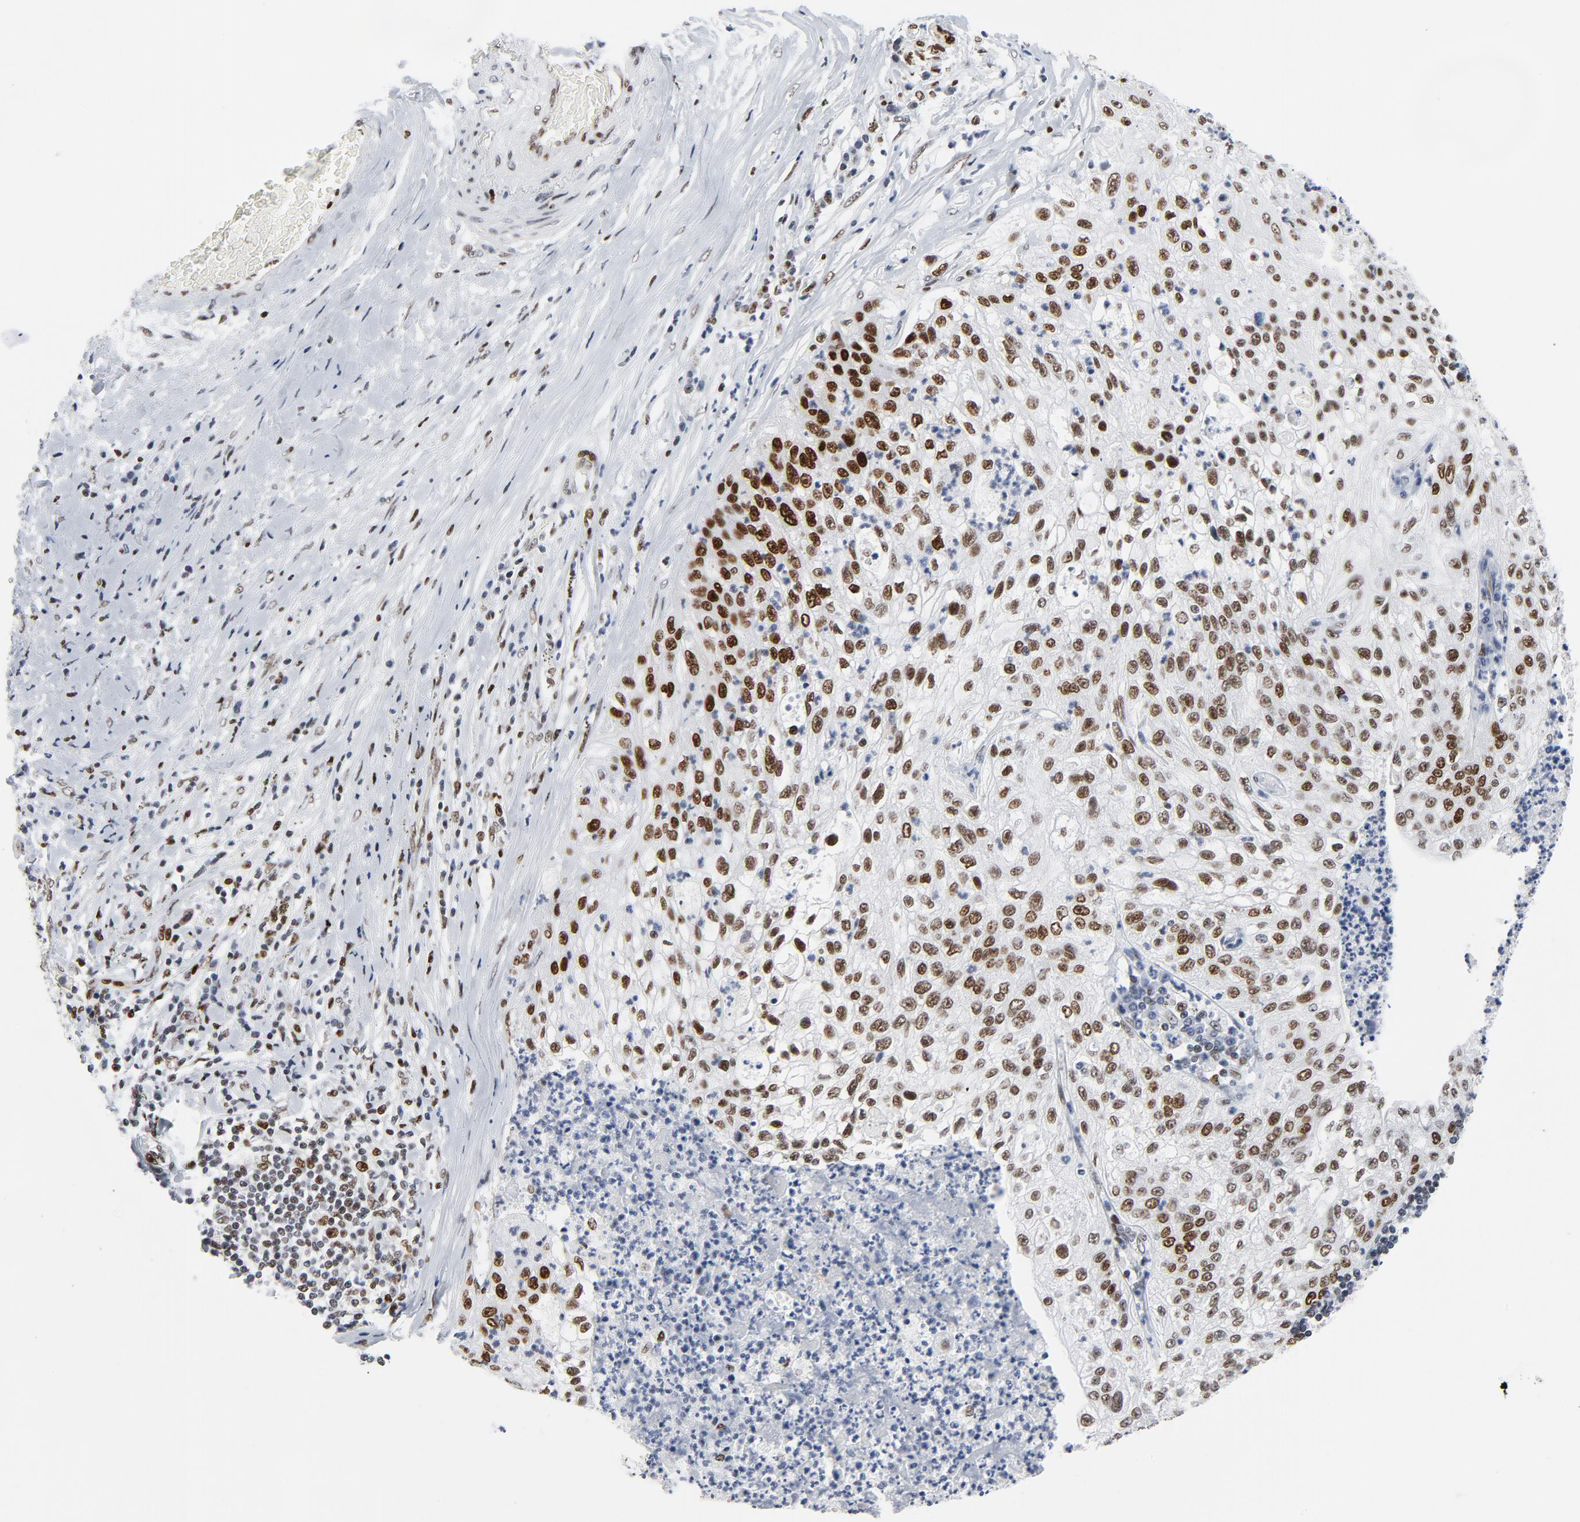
{"staining": {"intensity": "strong", "quantity": ">75%", "location": "nuclear"}, "tissue": "lung cancer", "cell_type": "Tumor cells", "image_type": "cancer", "snomed": [{"axis": "morphology", "description": "Inflammation, NOS"}, {"axis": "morphology", "description": "Squamous cell carcinoma, NOS"}, {"axis": "topography", "description": "Lymph node"}, {"axis": "topography", "description": "Soft tissue"}, {"axis": "topography", "description": "Lung"}], "caption": "Squamous cell carcinoma (lung) was stained to show a protein in brown. There is high levels of strong nuclear staining in about >75% of tumor cells. (Brightfield microscopy of DAB IHC at high magnification).", "gene": "POLD1", "patient": {"sex": "male", "age": 66}}